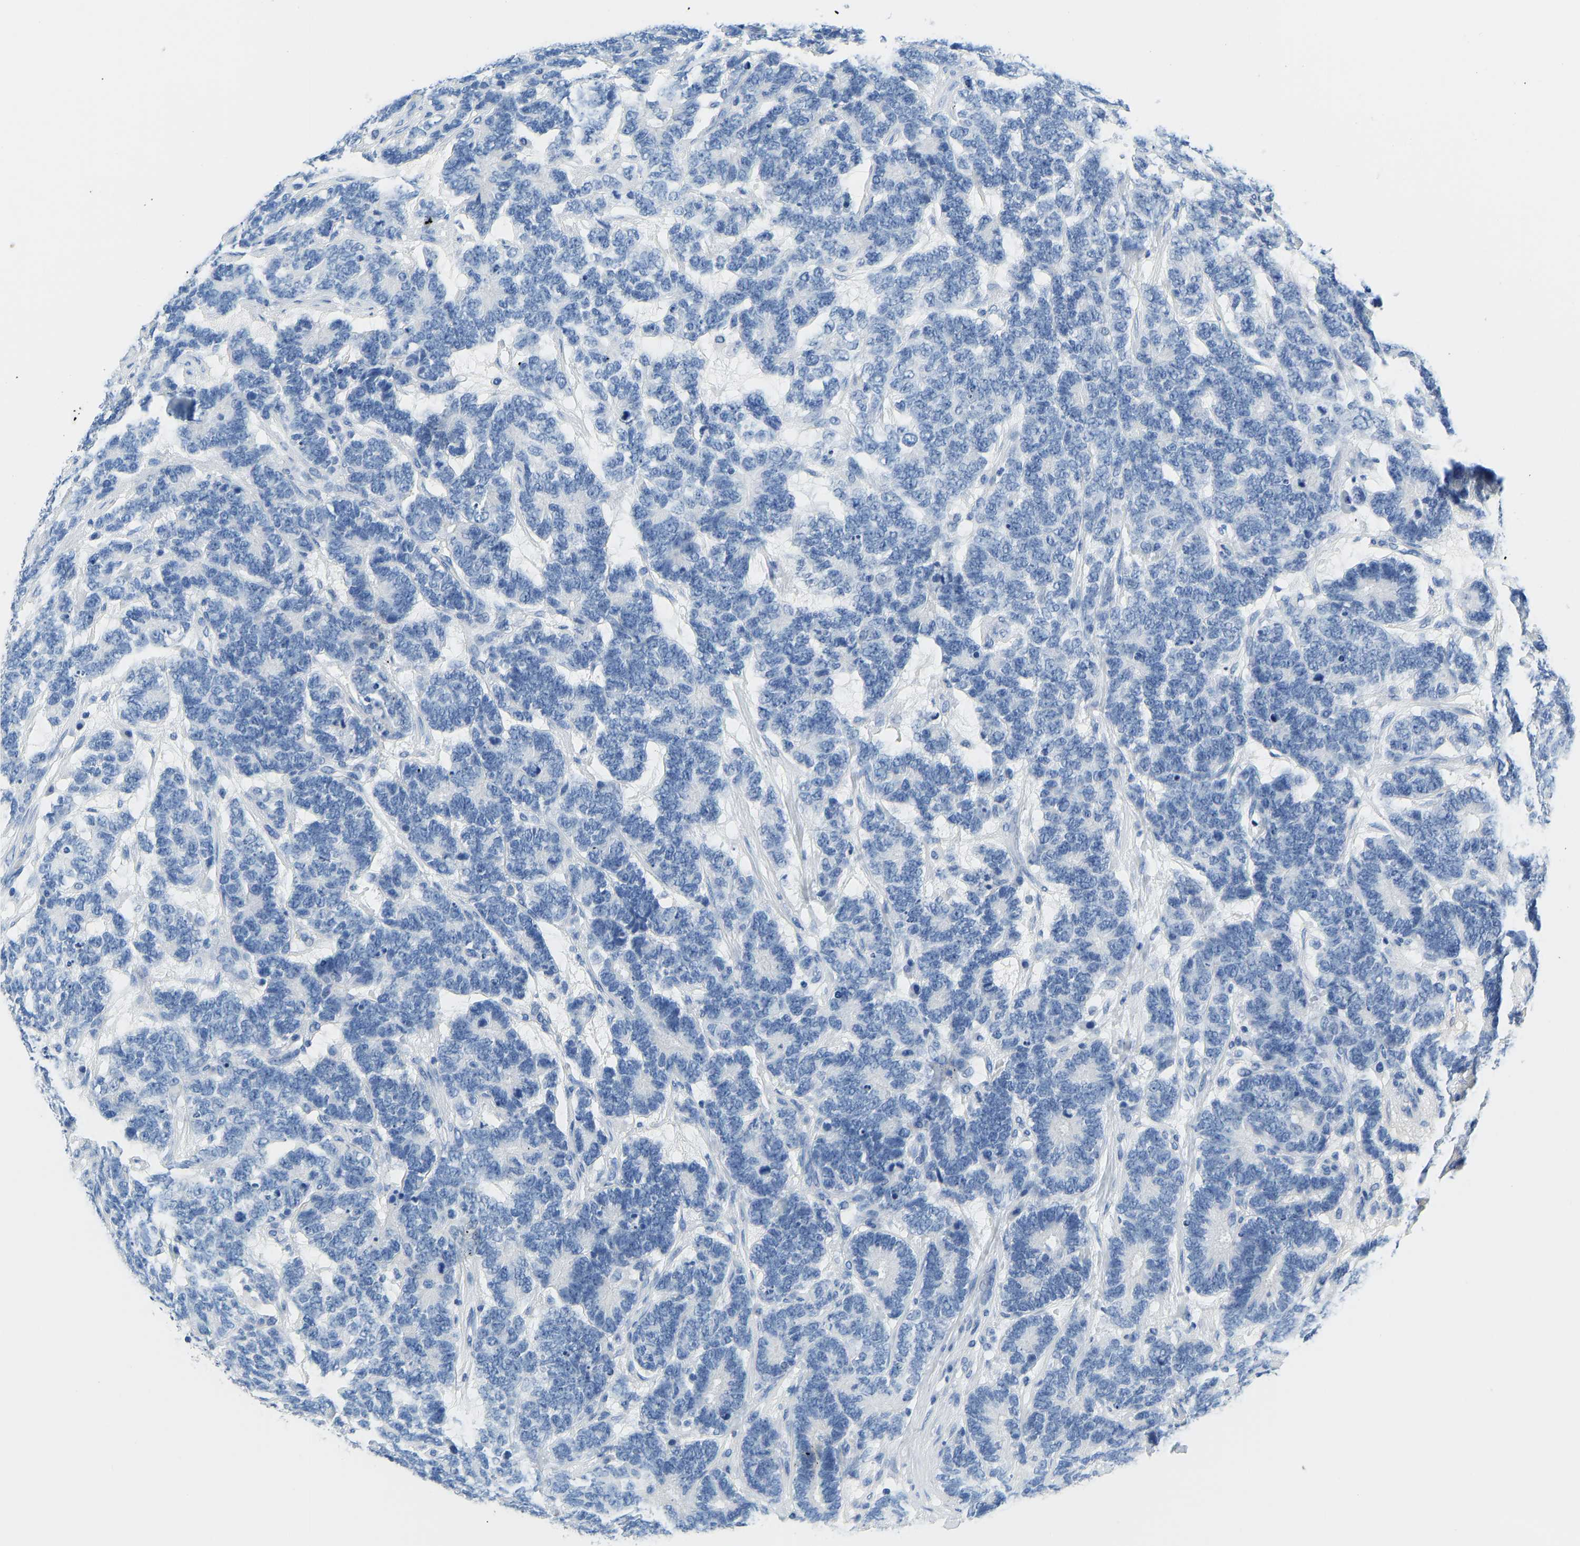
{"staining": {"intensity": "negative", "quantity": "none", "location": "none"}, "tissue": "testis cancer", "cell_type": "Tumor cells", "image_type": "cancer", "snomed": [{"axis": "morphology", "description": "Carcinoma, Embryonal, NOS"}, {"axis": "topography", "description": "Testis"}], "caption": "Immunohistochemical staining of testis cancer displays no significant expression in tumor cells. (Brightfield microscopy of DAB immunohistochemistry (IHC) at high magnification).", "gene": "SERPINB3", "patient": {"sex": "male", "age": 26}}